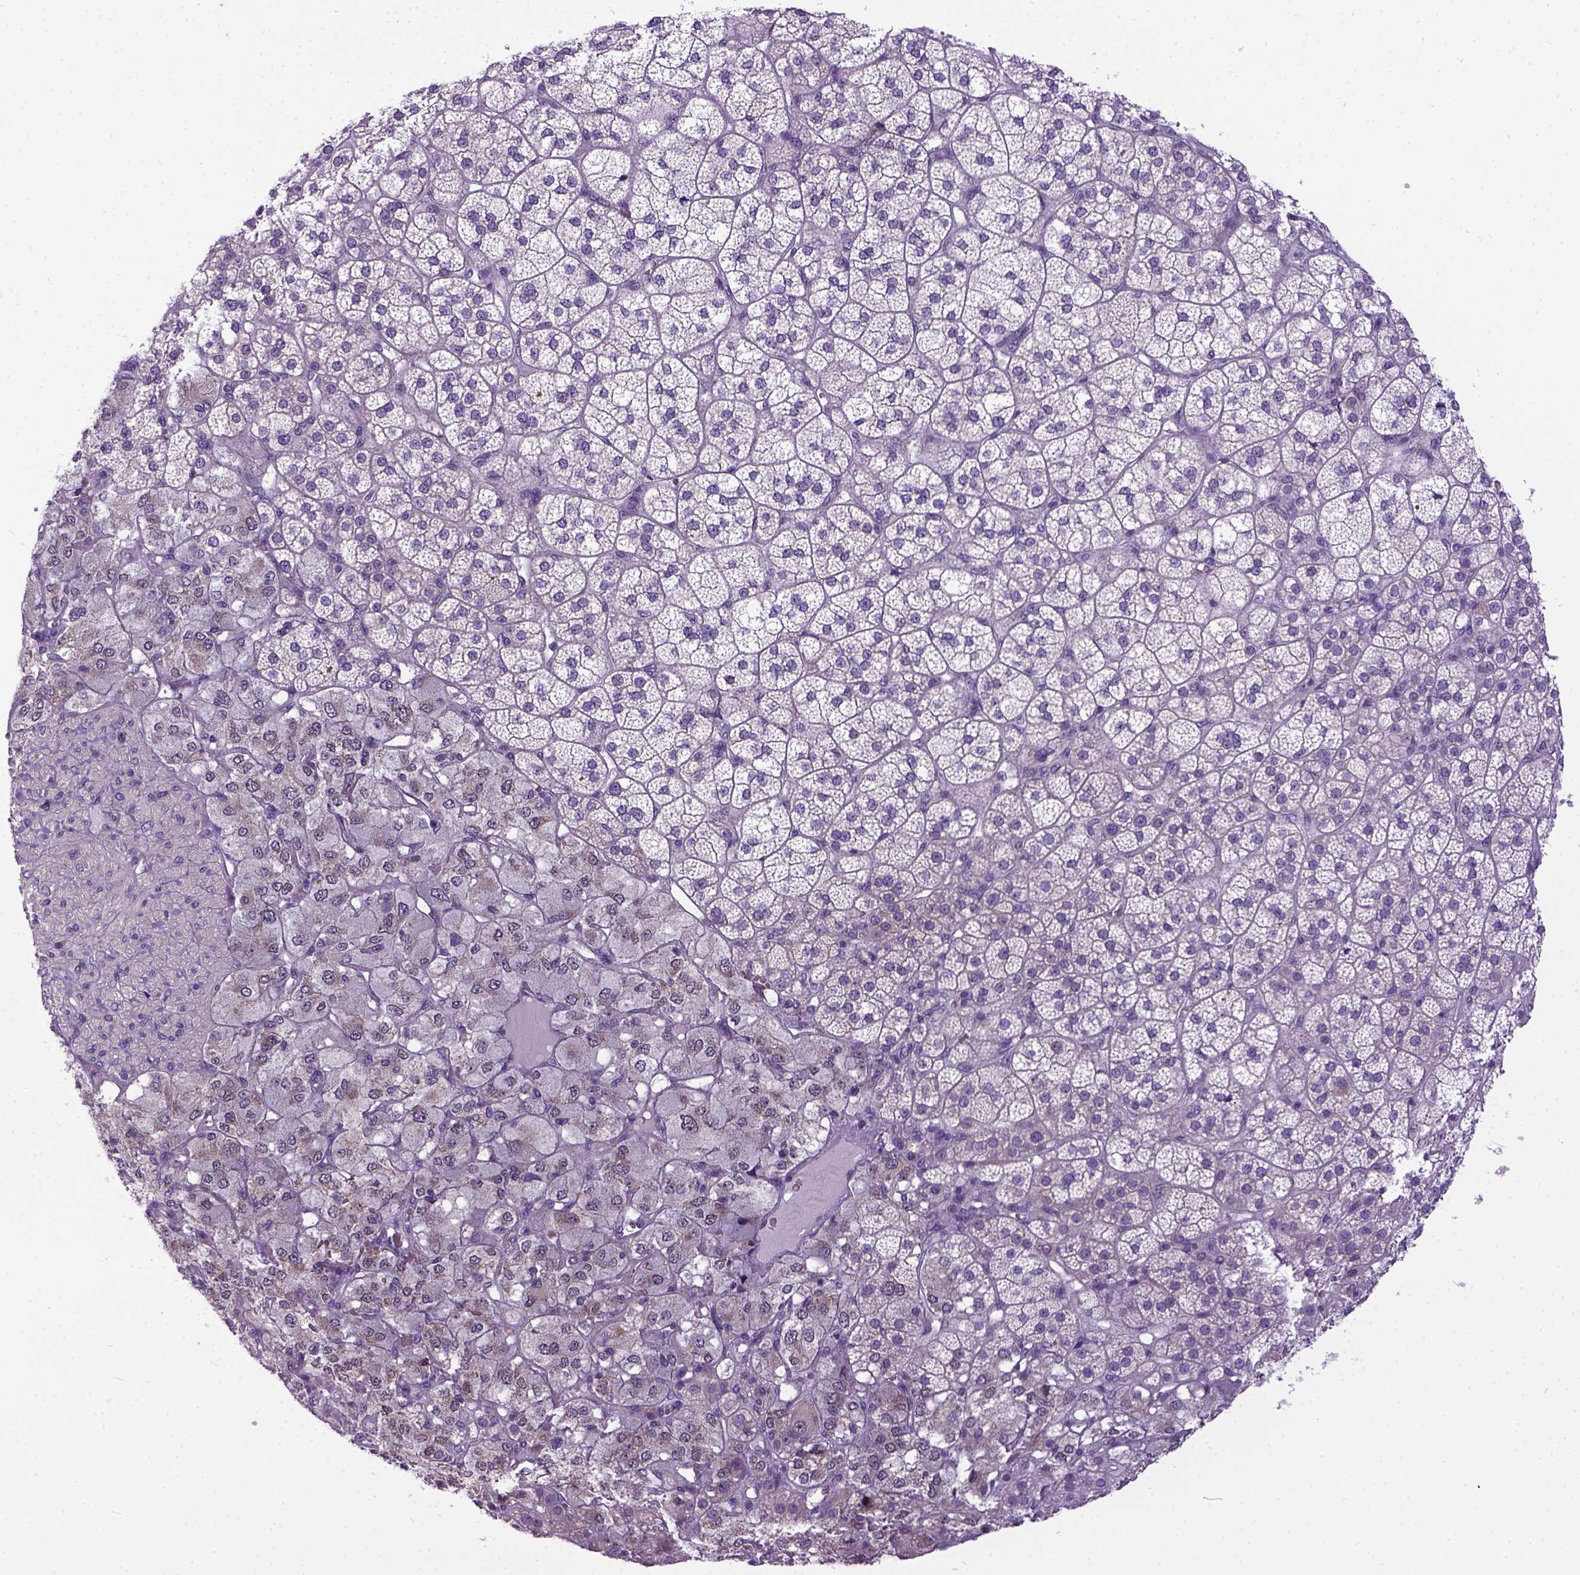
{"staining": {"intensity": "weak", "quantity": "25%-75%", "location": "cytoplasmic/membranous"}, "tissue": "adrenal gland", "cell_type": "Glandular cells", "image_type": "normal", "snomed": [{"axis": "morphology", "description": "Normal tissue, NOS"}, {"axis": "topography", "description": "Adrenal gland"}], "caption": "An IHC image of benign tissue is shown. Protein staining in brown highlights weak cytoplasmic/membranous positivity in adrenal gland within glandular cells.", "gene": "NEK5", "patient": {"sex": "female", "age": 60}}